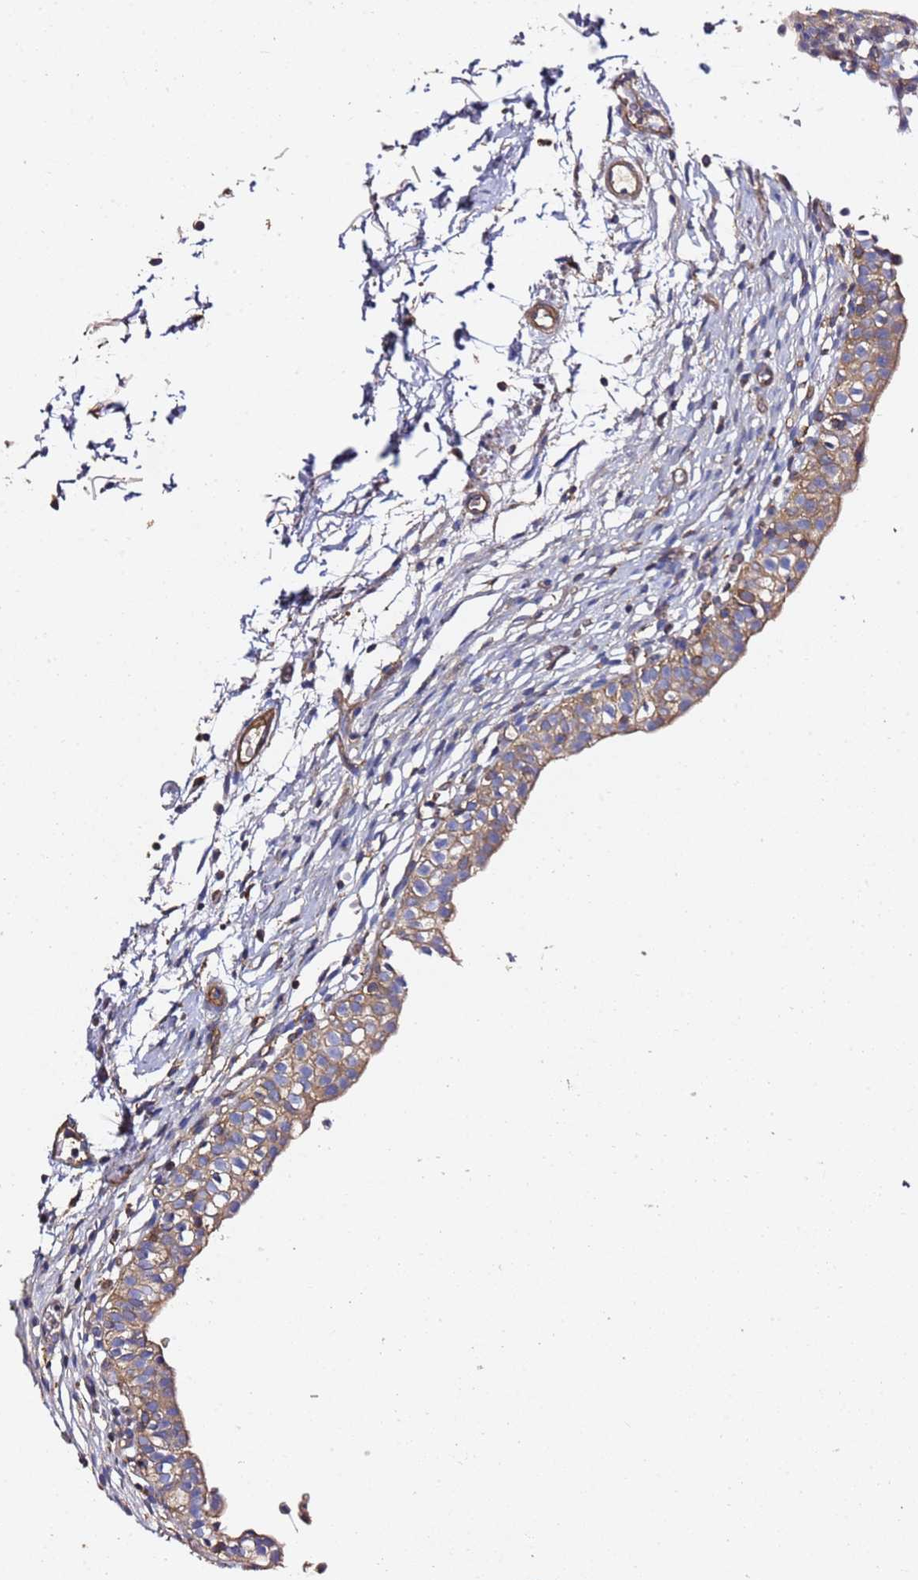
{"staining": {"intensity": "moderate", "quantity": ">75%", "location": "cytoplasmic/membranous"}, "tissue": "urinary bladder", "cell_type": "Urothelial cells", "image_type": "normal", "snomed": [{"axis": "morphology", "description": "Normal tissue, NOS"}, {"axis": "topography", "description": "Urinary bladder"}, {"axis": "topography", "description": "Peripheral nerve tissue"}], "caption": "DAB (3,3'-diaminobenzidine) immunohistochemical staining of benign urinary bladder shows moderate cytoplasmic/membranous protein positivity in approximately >75% of urothelial cells.", "gene": "ZFP36L2", "patient": {"sex": "male", "age": 55}}